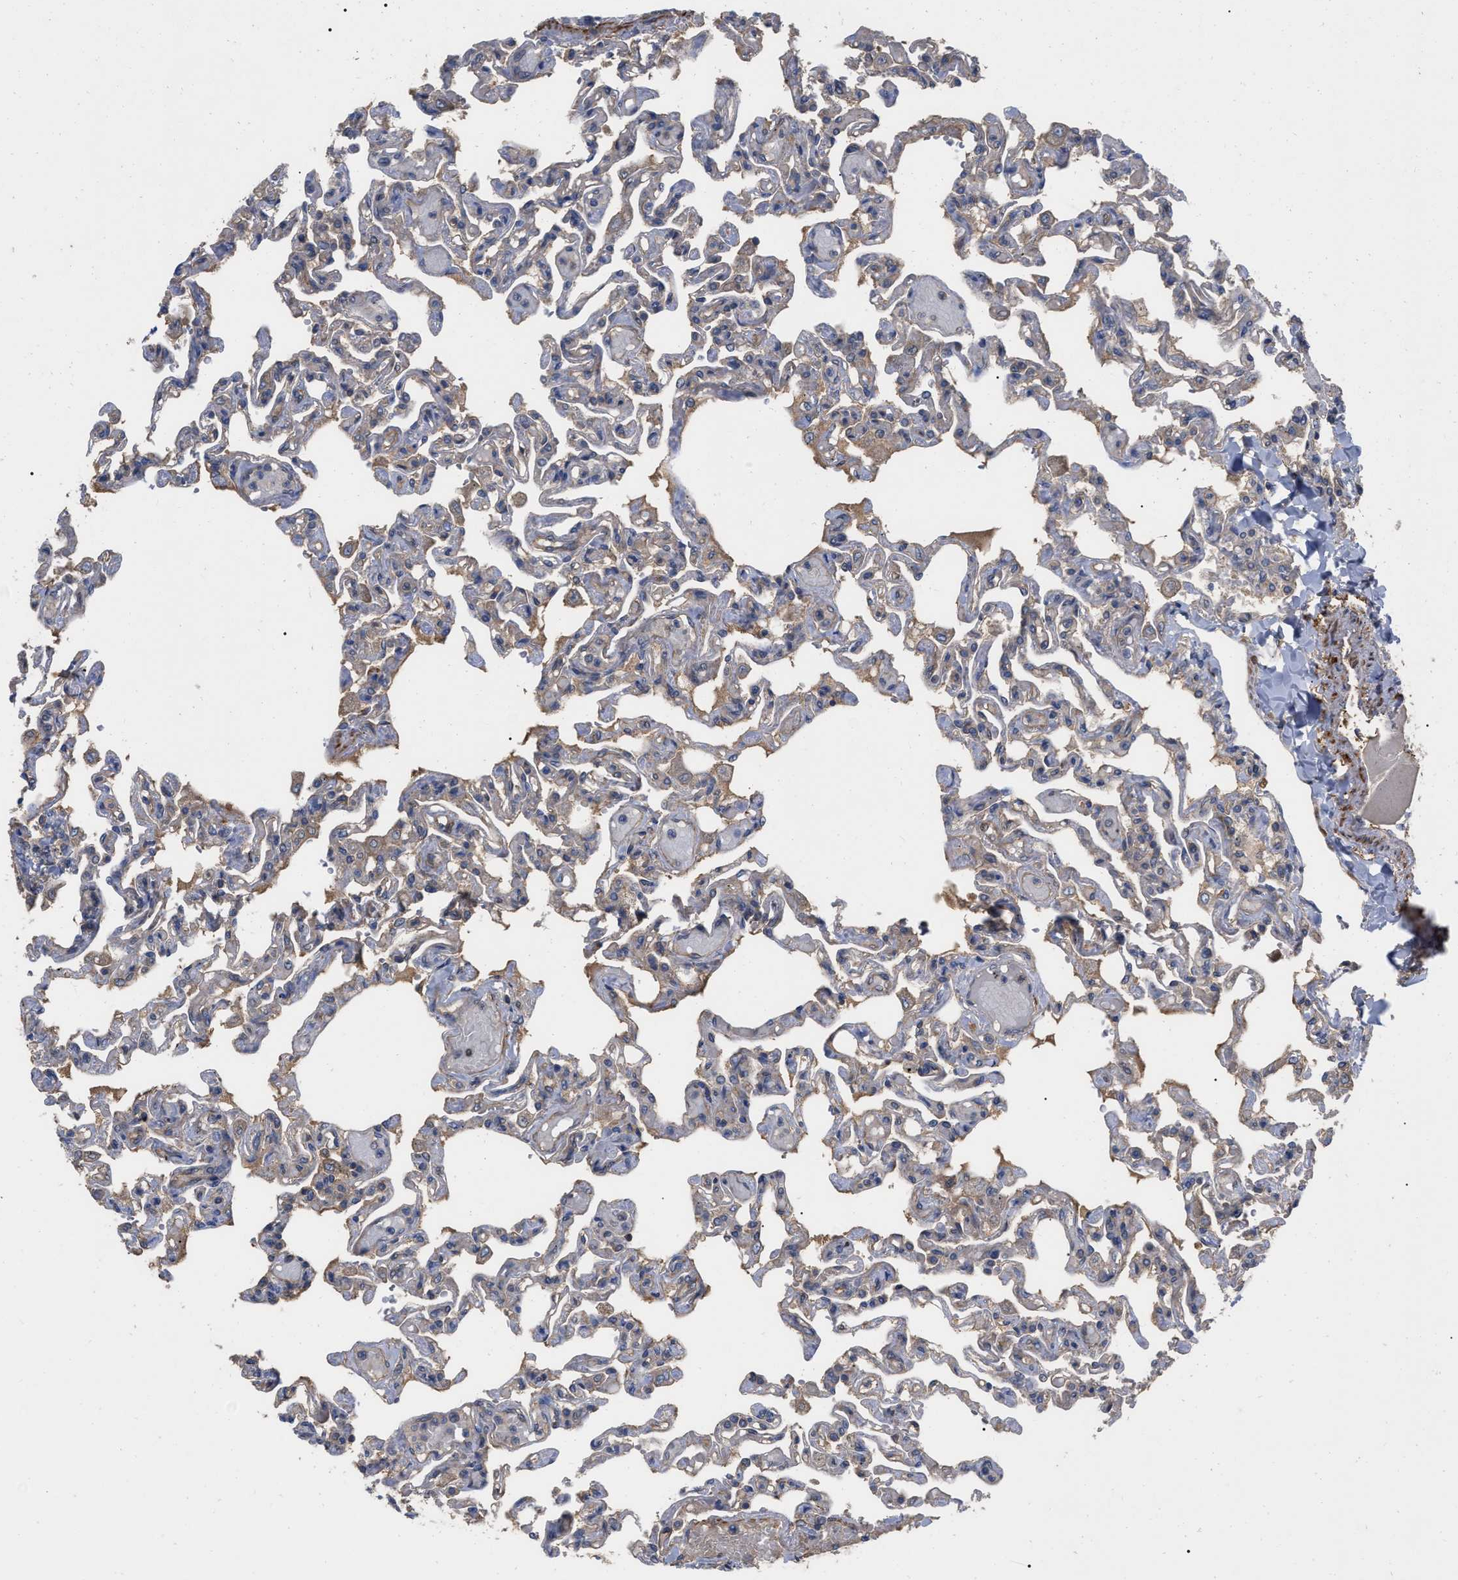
{"staining": {"intensity": "weak", "quantity": "25%-75%", "location": "cytoplasmic/membranous"}, "tissue": "lung", "cell_type": "Alveolar cells", "image_type": "normal", "snomed": [{"axis": "morphology", "description": "Normal tissue, NOS"}, {"axis": "topography", "description": "Lung"}], "caption": "Weak cytoplasmic/membranous positivity is present in approximately 25%-75% of alveolar cells in benign lung.", "gene": "RABEP1", "patient": {"sex": "male", "age": 21}}